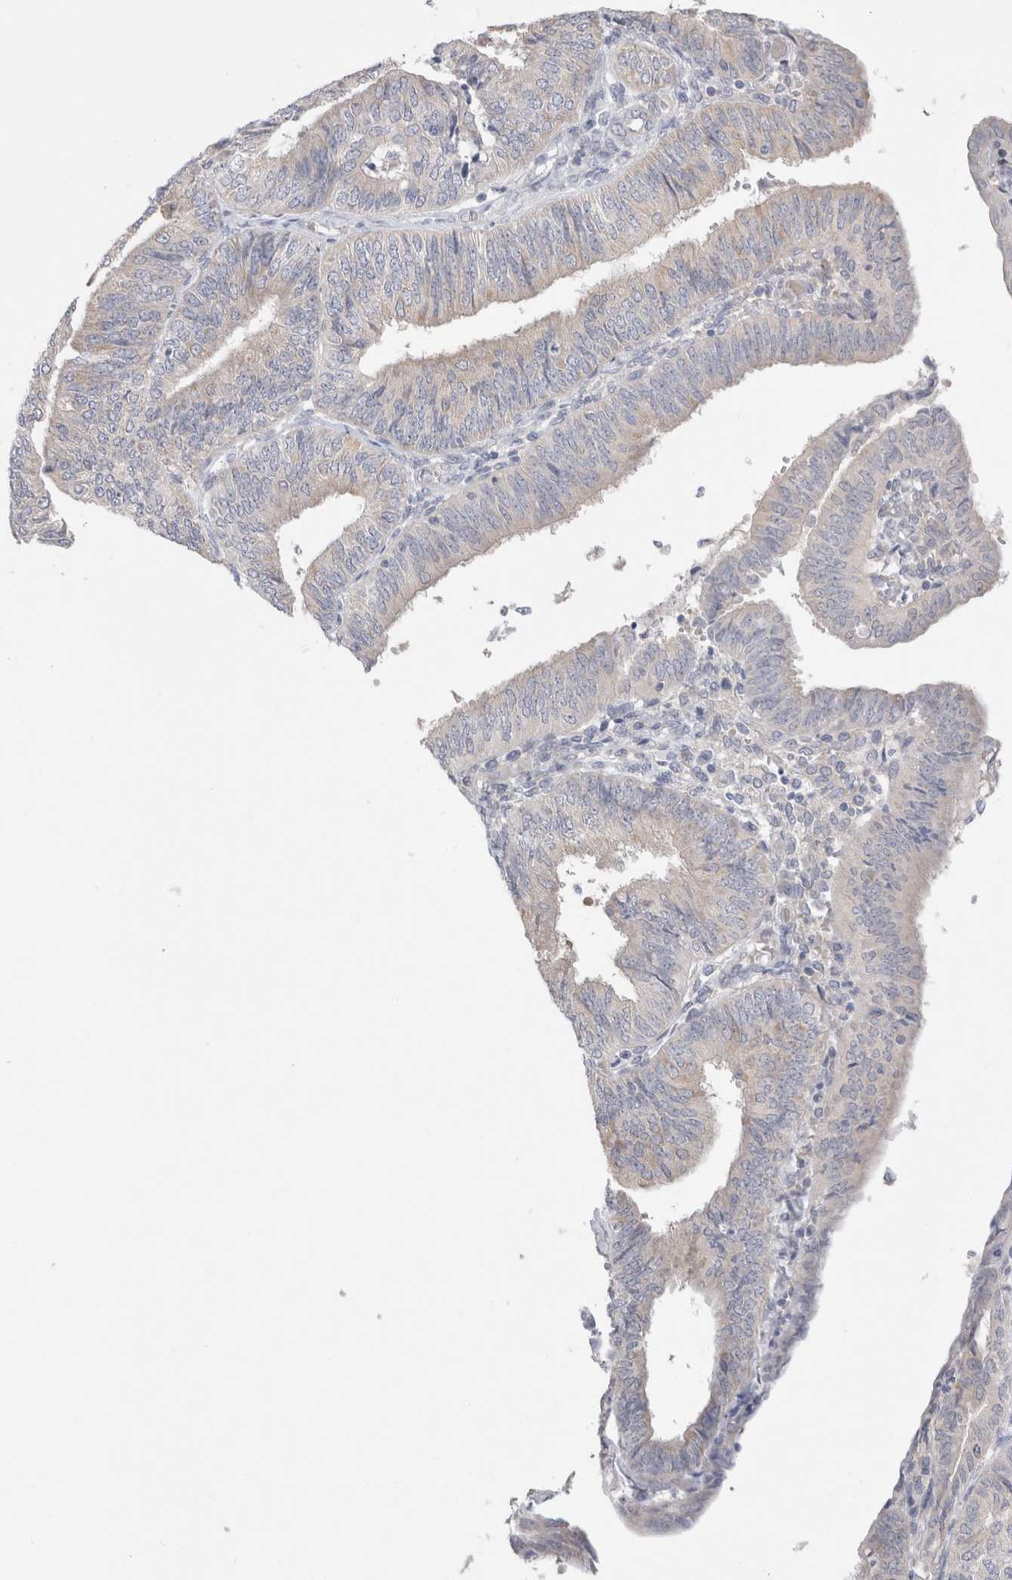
{"staining": {"intensity": "negative", "quantity": "none", "location": "none"}, "tissue": "endometrial cancer", "cell_type": "Tumor cells", "image_type": "cancer", "snomed": [{"axis": "morphology", "description": "Adenocarcinoma, NOS"}, {"axis": "topography", "description": "Endometrium"}], "caption": "This micrograph is of adenocarcinoma (endometrial) stained with immunohistochemistry (IHC) to label a protein in brown with the nuclei are counter-stained blue. There is no staining in tumor cells.", "gene": "NDOR1", "patient": {"sex": "female", "age": 58}}